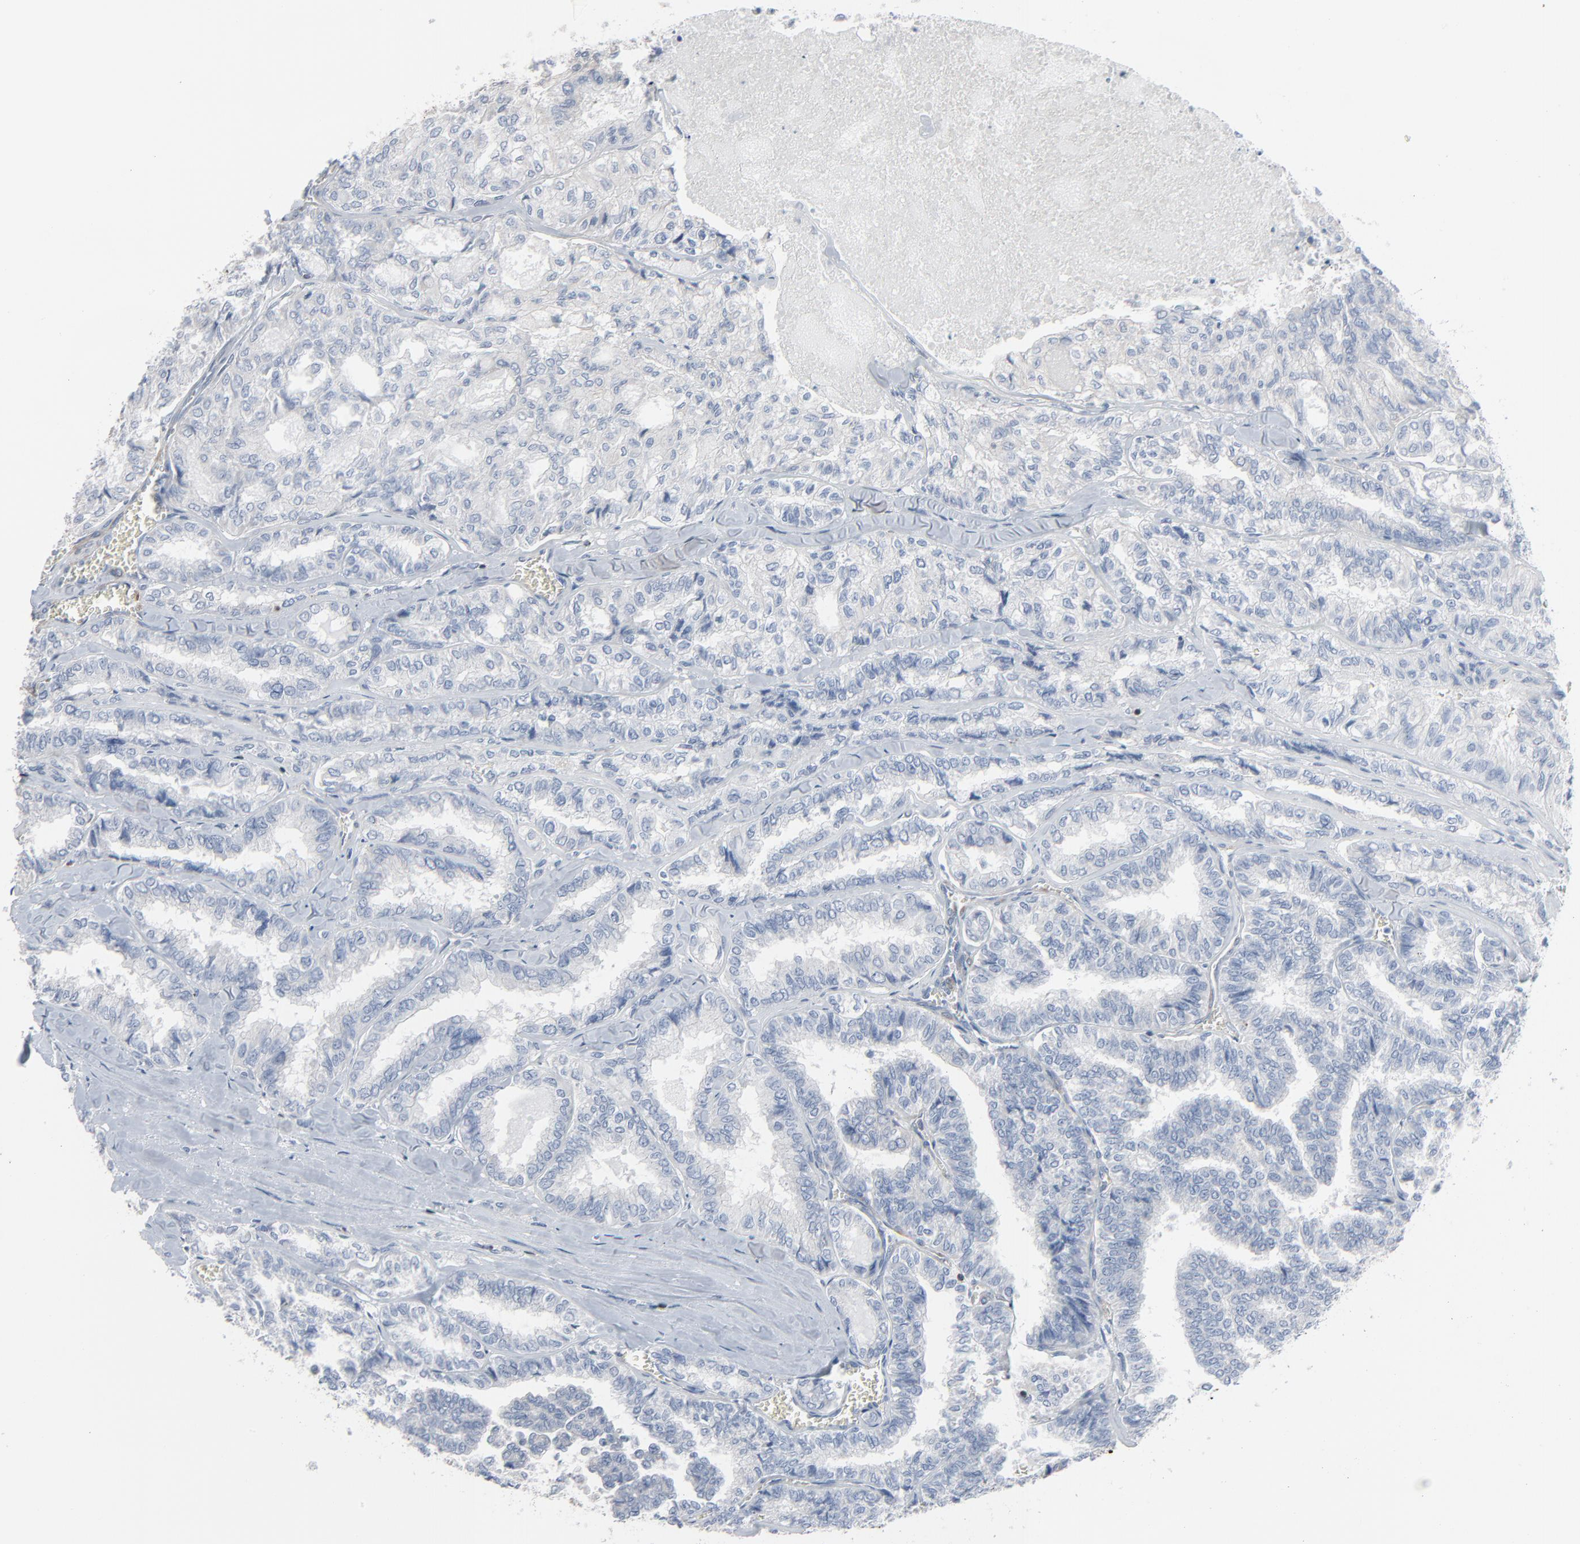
{"staining": {"intensity": "negative", "quantity": "none", "location": "none"}, "tissue": "thyroid cancer", "cell_type": "Tumor cells", "image_type": "cancer", "snomed": [{"axis": "morphology", "description": "Papillary adenocarcinoma, NOS"}, {"axis": "topography", "description": "Thyroid gland"}], "caption": "There is no significant staining in tumor cells of papillary adenocarcinoma (thyroid). (DAB immunohistochemistry visualized using brightfield microscopy, high magnification).", "gene": "OPTN", "patient": {"sex": "female", "age": 35}}